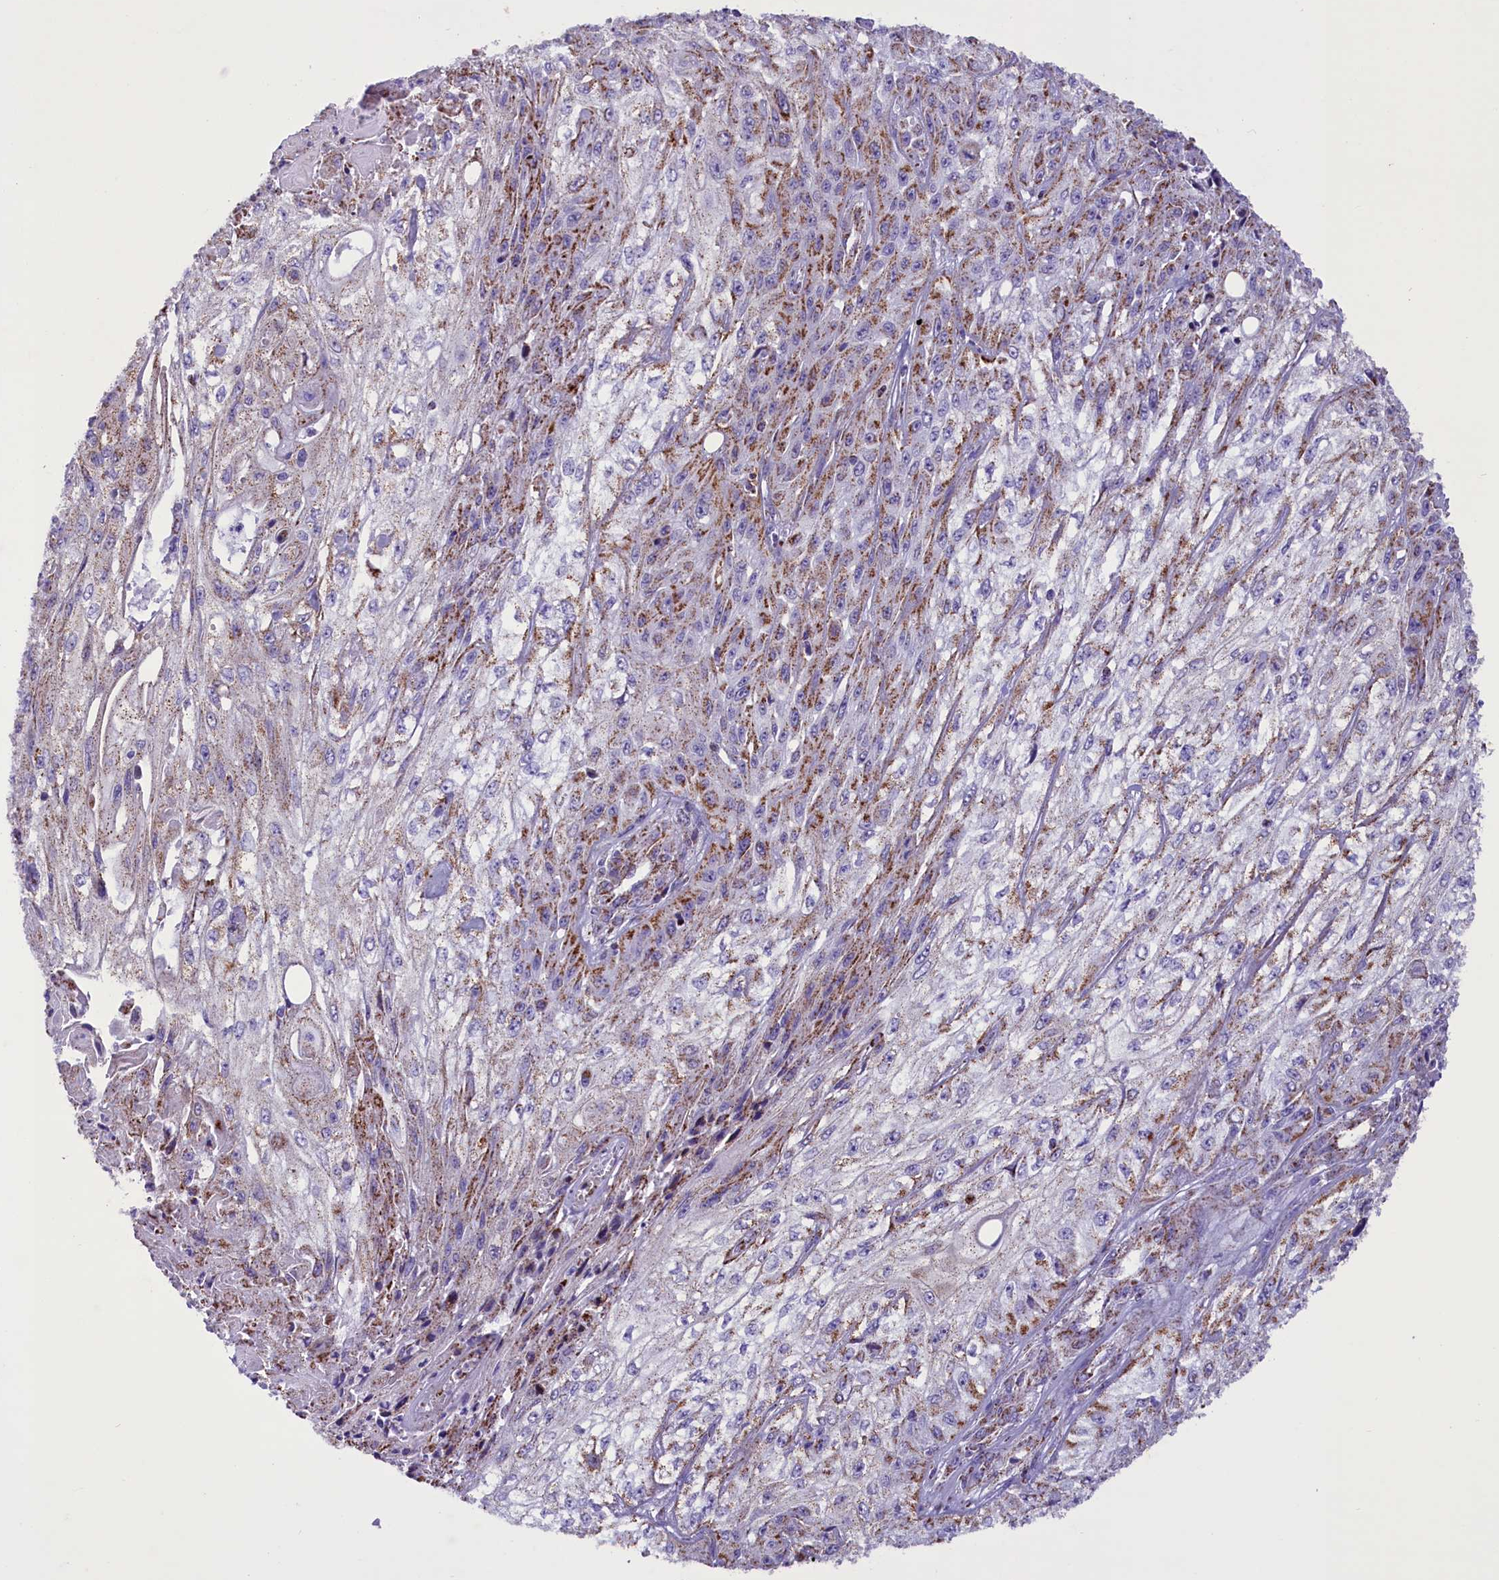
{"staining": {"intensity": "moderate", "quantity": "25%-75%", "location": "cytoplasmic/membranous"}, "tissue": "skin cancer", "cell_type": "Tumor cells", "image_type": "cancer", "snomed": [{"axis": "morphology", "description": "Squamous cell carcinoma, NOS"}, {"axis": "morphology", "description": "Squamous cell carcinoma, metastatic, NOS"}, {"axis": "topography", "description": "Skin"}, {"axis": "topography", "description": "Lymph node"}], "caption": "Protein staining by IHC displays moderate cytoplasmic/membranous staining in about 25%-75% of tumor cells in skin cancer (squamous cell carcinoma).", "gene": "ICA1L", "patient": {"sex": "male", "age": 75}}